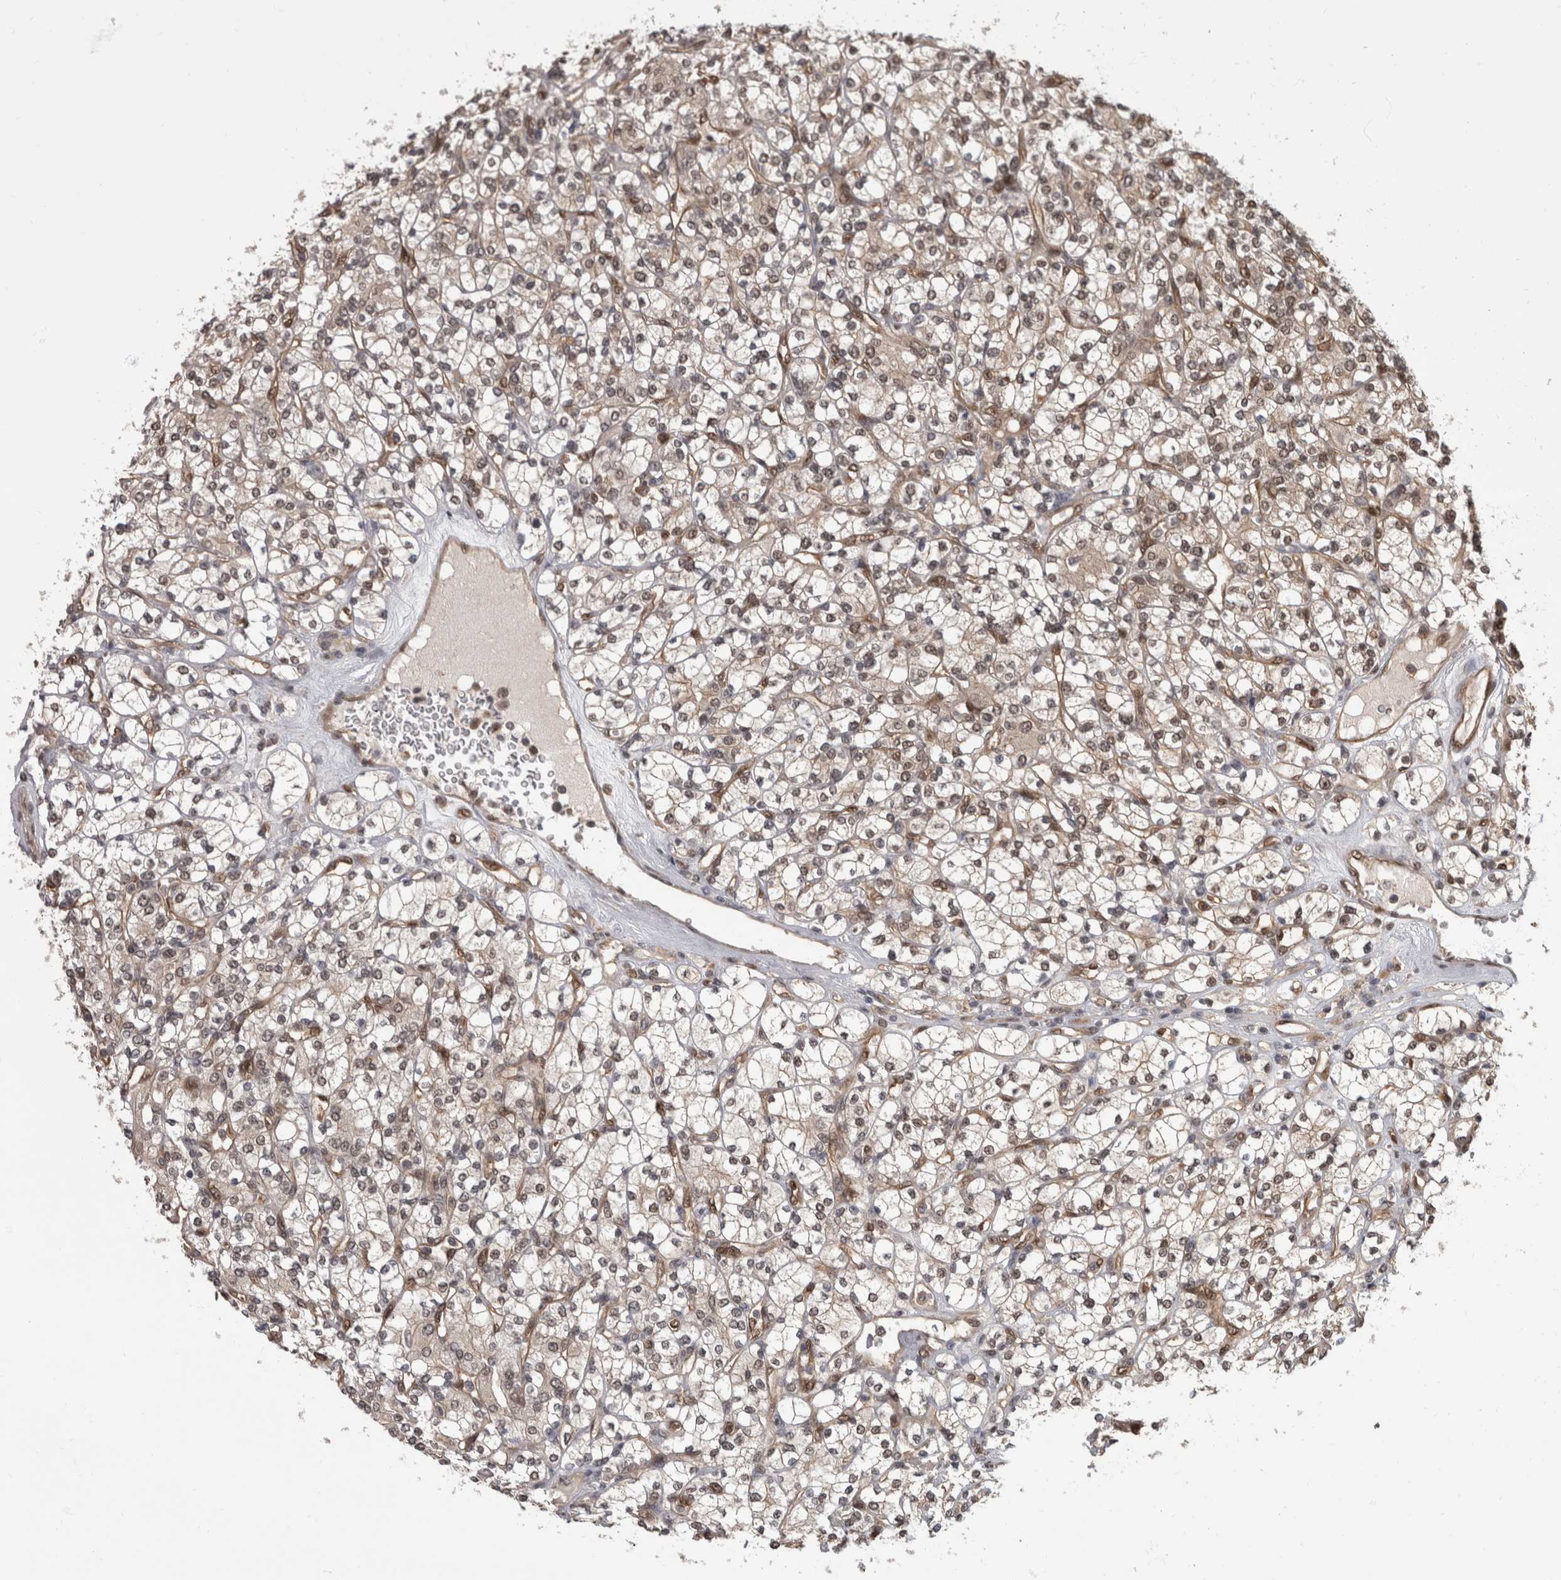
{"staining": {"intensity": "weak", "quantity": ">75%", "location": "cytoplasmic/membranous,nuclear"}, "tissue": "renal cancer", "cell_type": "Tumor cells", "image_type": "cancer", "snomed": [{"axis": "morphology", "description": "Adenocarcinoma, NOS"}, {"axis": "topography", "description": "Kidney"}], "caption": "Renal adenocarcinoma was stained to show a protein in brown. There is low levels of weak cytoplasmic/membranous and nuclear expression in approximately >75% of tumor cells. The staining was performed using DAB (3,3'-diaminobenzidine) to visualize the protein expression in brown, while the nuclei were stained in blue with hematoxylin (Magnification: 20x).", "gene": "AKT3", "patient": {"sex": "male", "age": 77}}